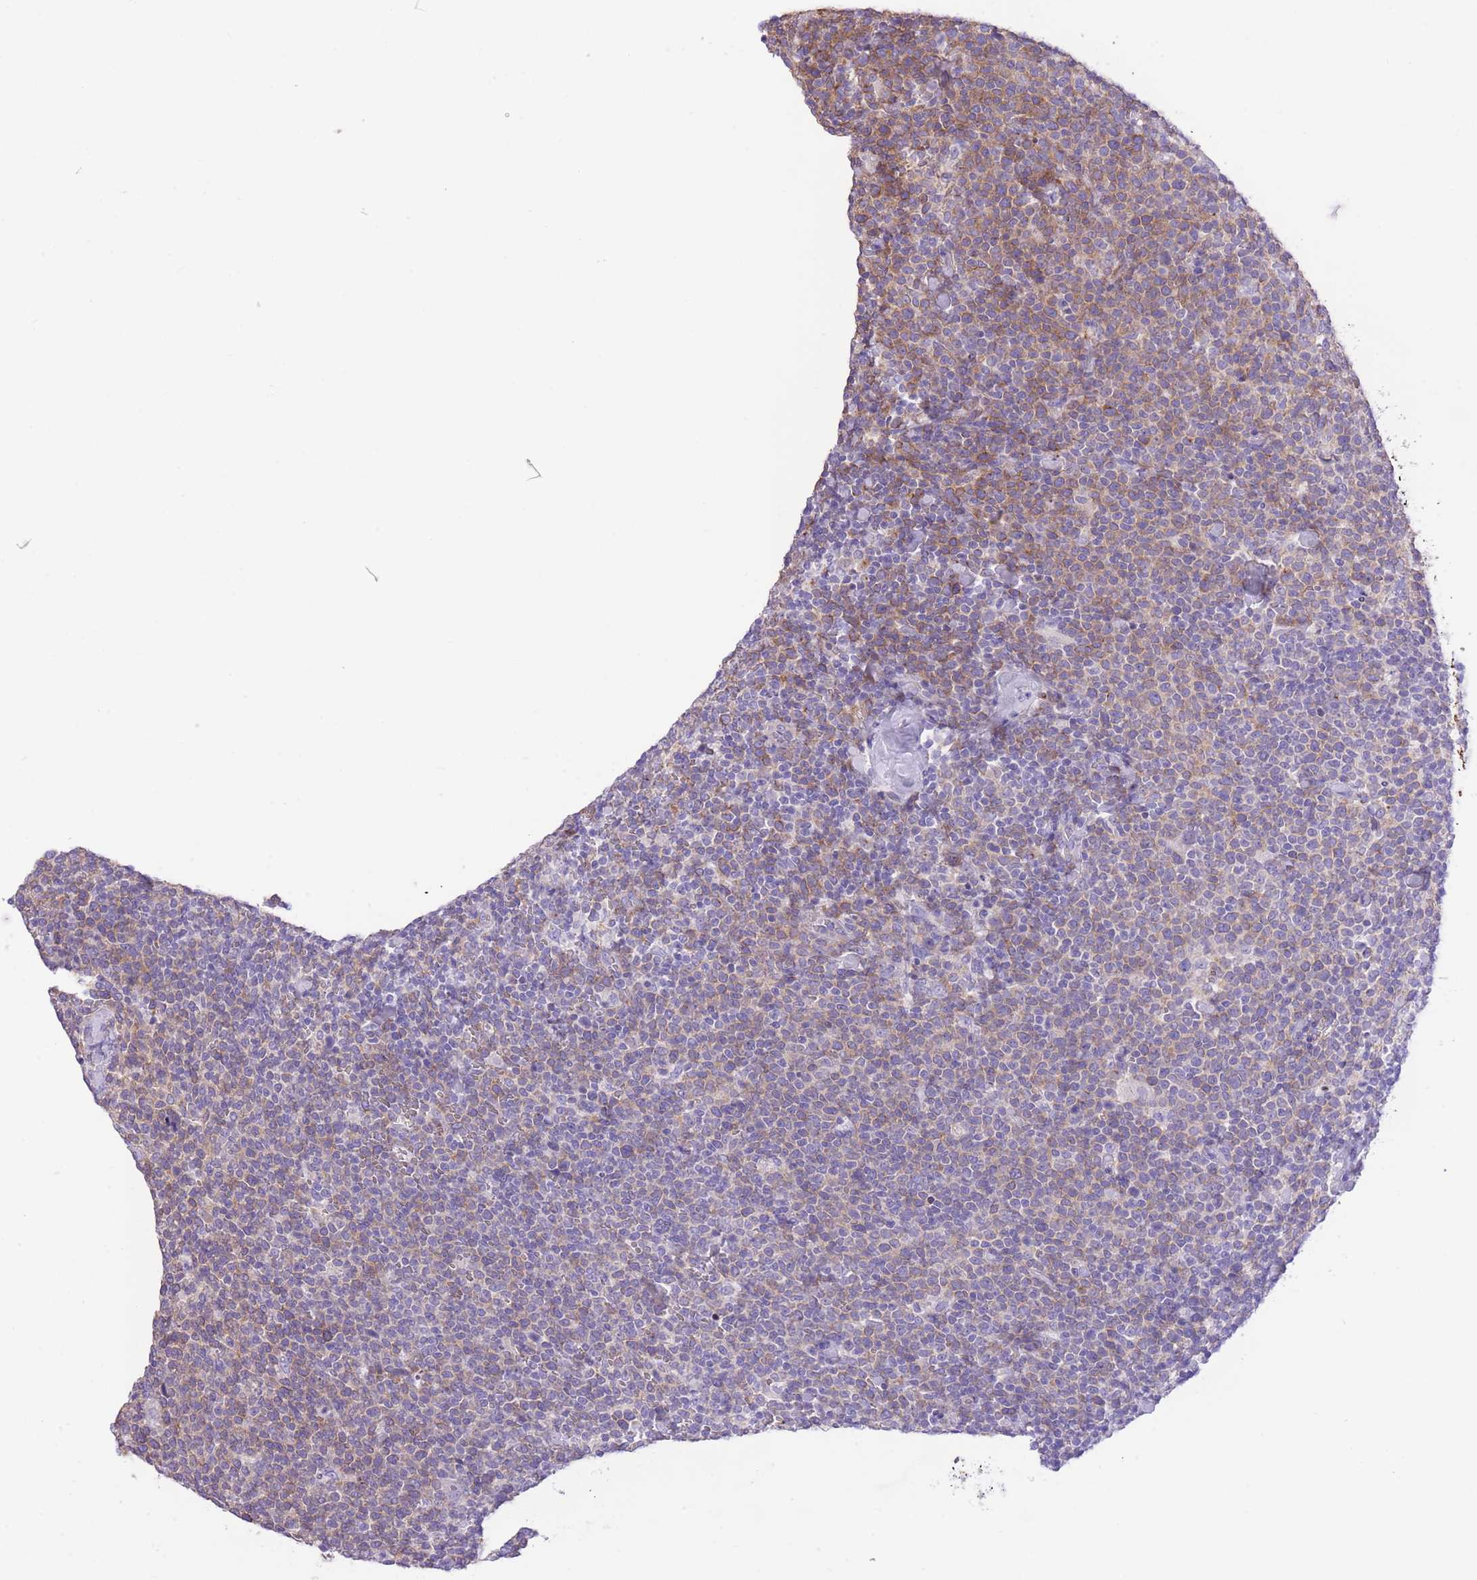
{"staining": {"intensity": "weak", "quantity": "25%-75%", "location": "cytoplasmic/membranous"}, "tissue": "lymphoma", "cell_type": "Tumor cells", "image_type": "cancer", "snomed": [{"axis": "morphology", "description": "Malignant lymphoma, non-Hodgkin's type, High grade"}, {"axis": "topography", "description": "Lymph node"}], "caption": "The histopathology image reveals immunohistochemical staining of high-grade malignant lymphoma, non-Hodgkin's type. There is weak cytoplasmic/membranous staining is present in about 25%-75% of tumor cells.", "gene": "RHOU", "patient": {"sex": "male", "age": 61}}